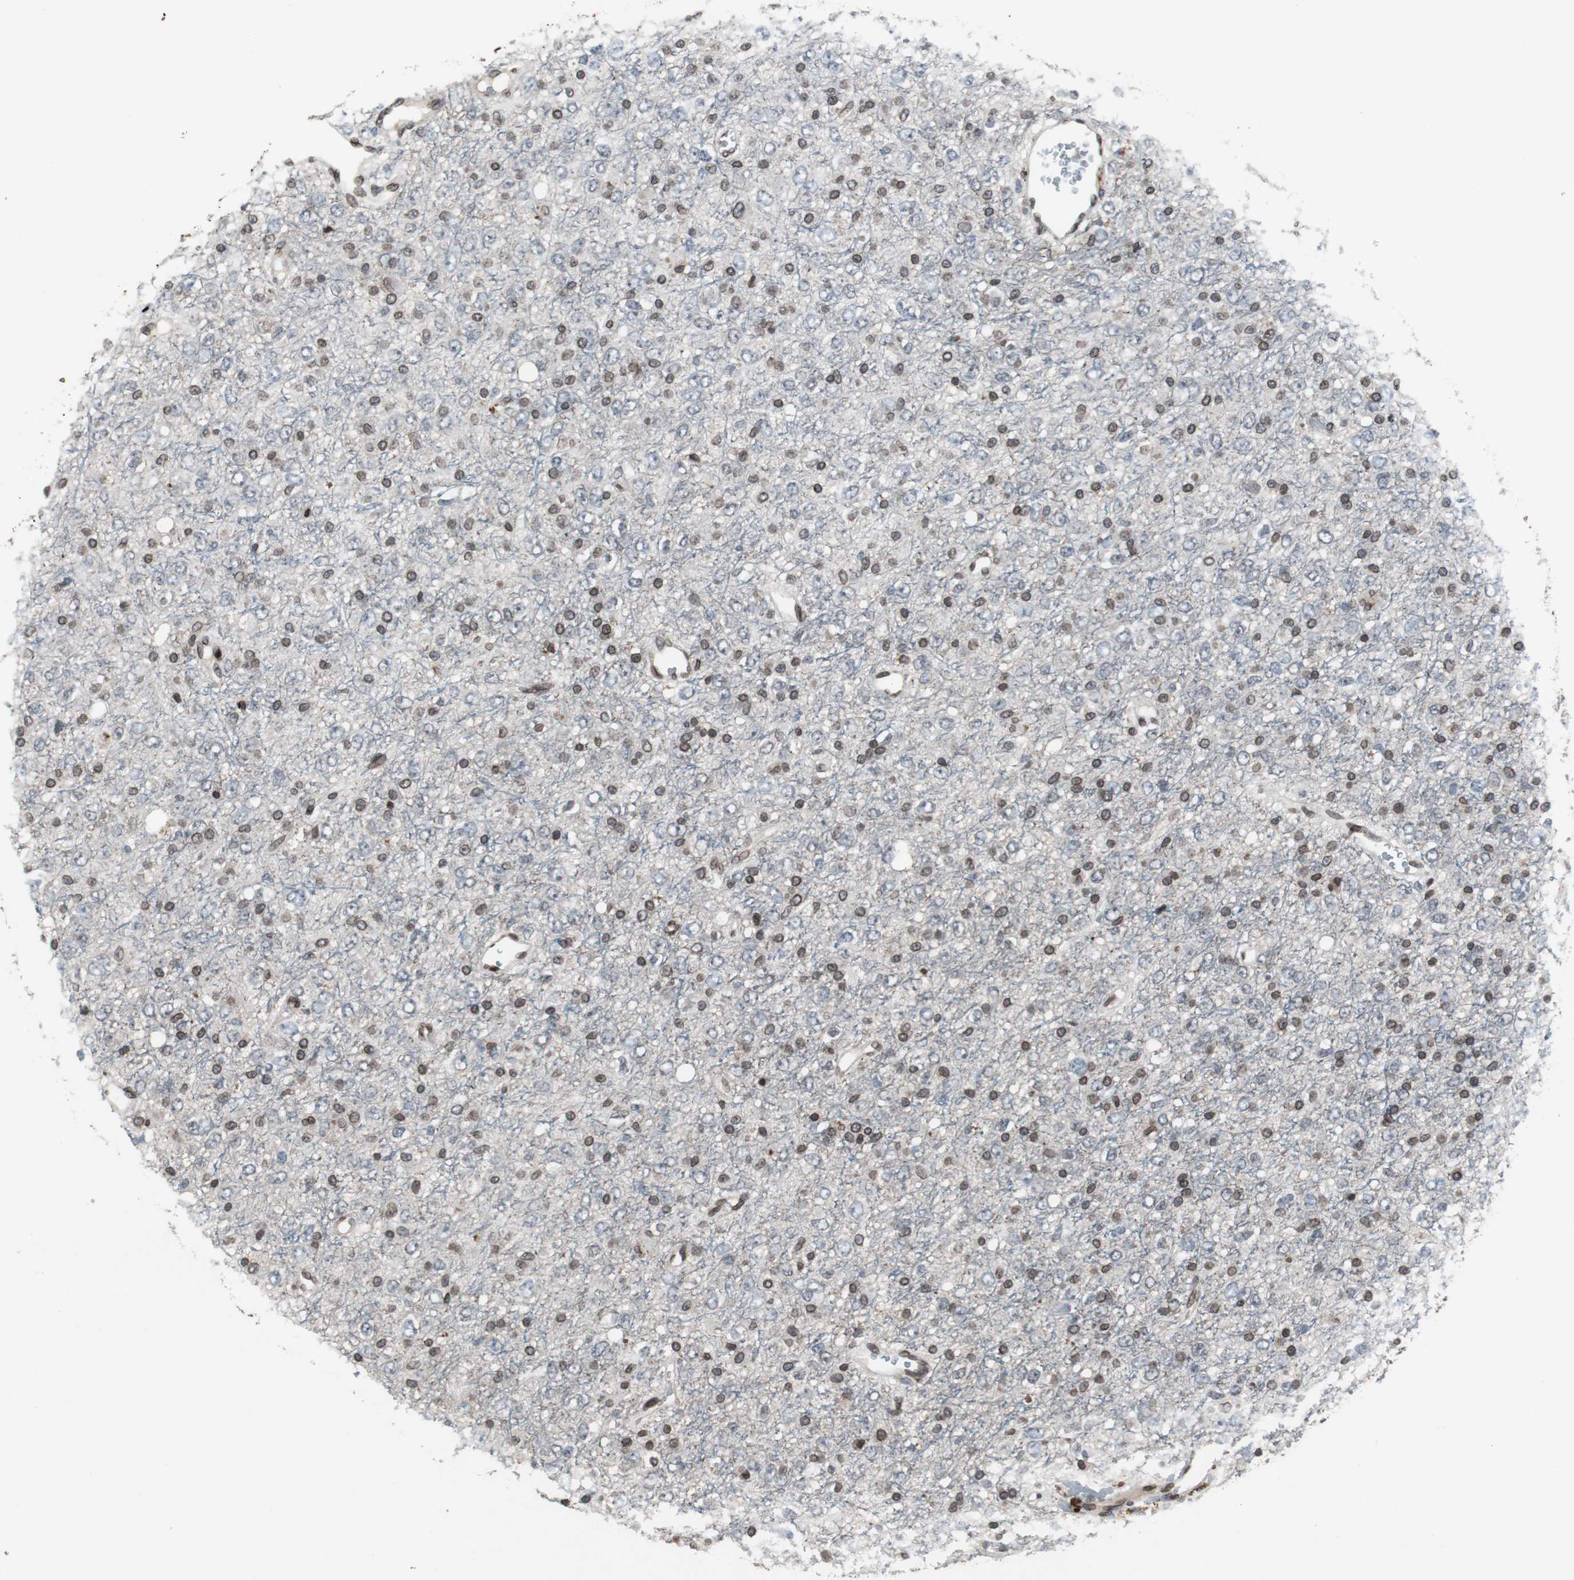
{"staining": {"intensity": "strong", "quantity": "25%-75%", "location": "cytoplasmic/membranous,nuclear"}, "tissue": "glioma", "cell_type": "Tumor cells", "image_type": "cancer", "snomed": [{"axis": "morphology", "description": "Glioma, malignant, High grade"}, {"axis": "topography", "description": "pancreas cauda"}], "caption": "Immunohistochemistry of human glioma shows high levels of strong cytoplasmic/membranous and nuclear expression in about 25%-75% of tumor cells.", "gene": "LMNA", "patient": {"sex": "male", "age": 60}}